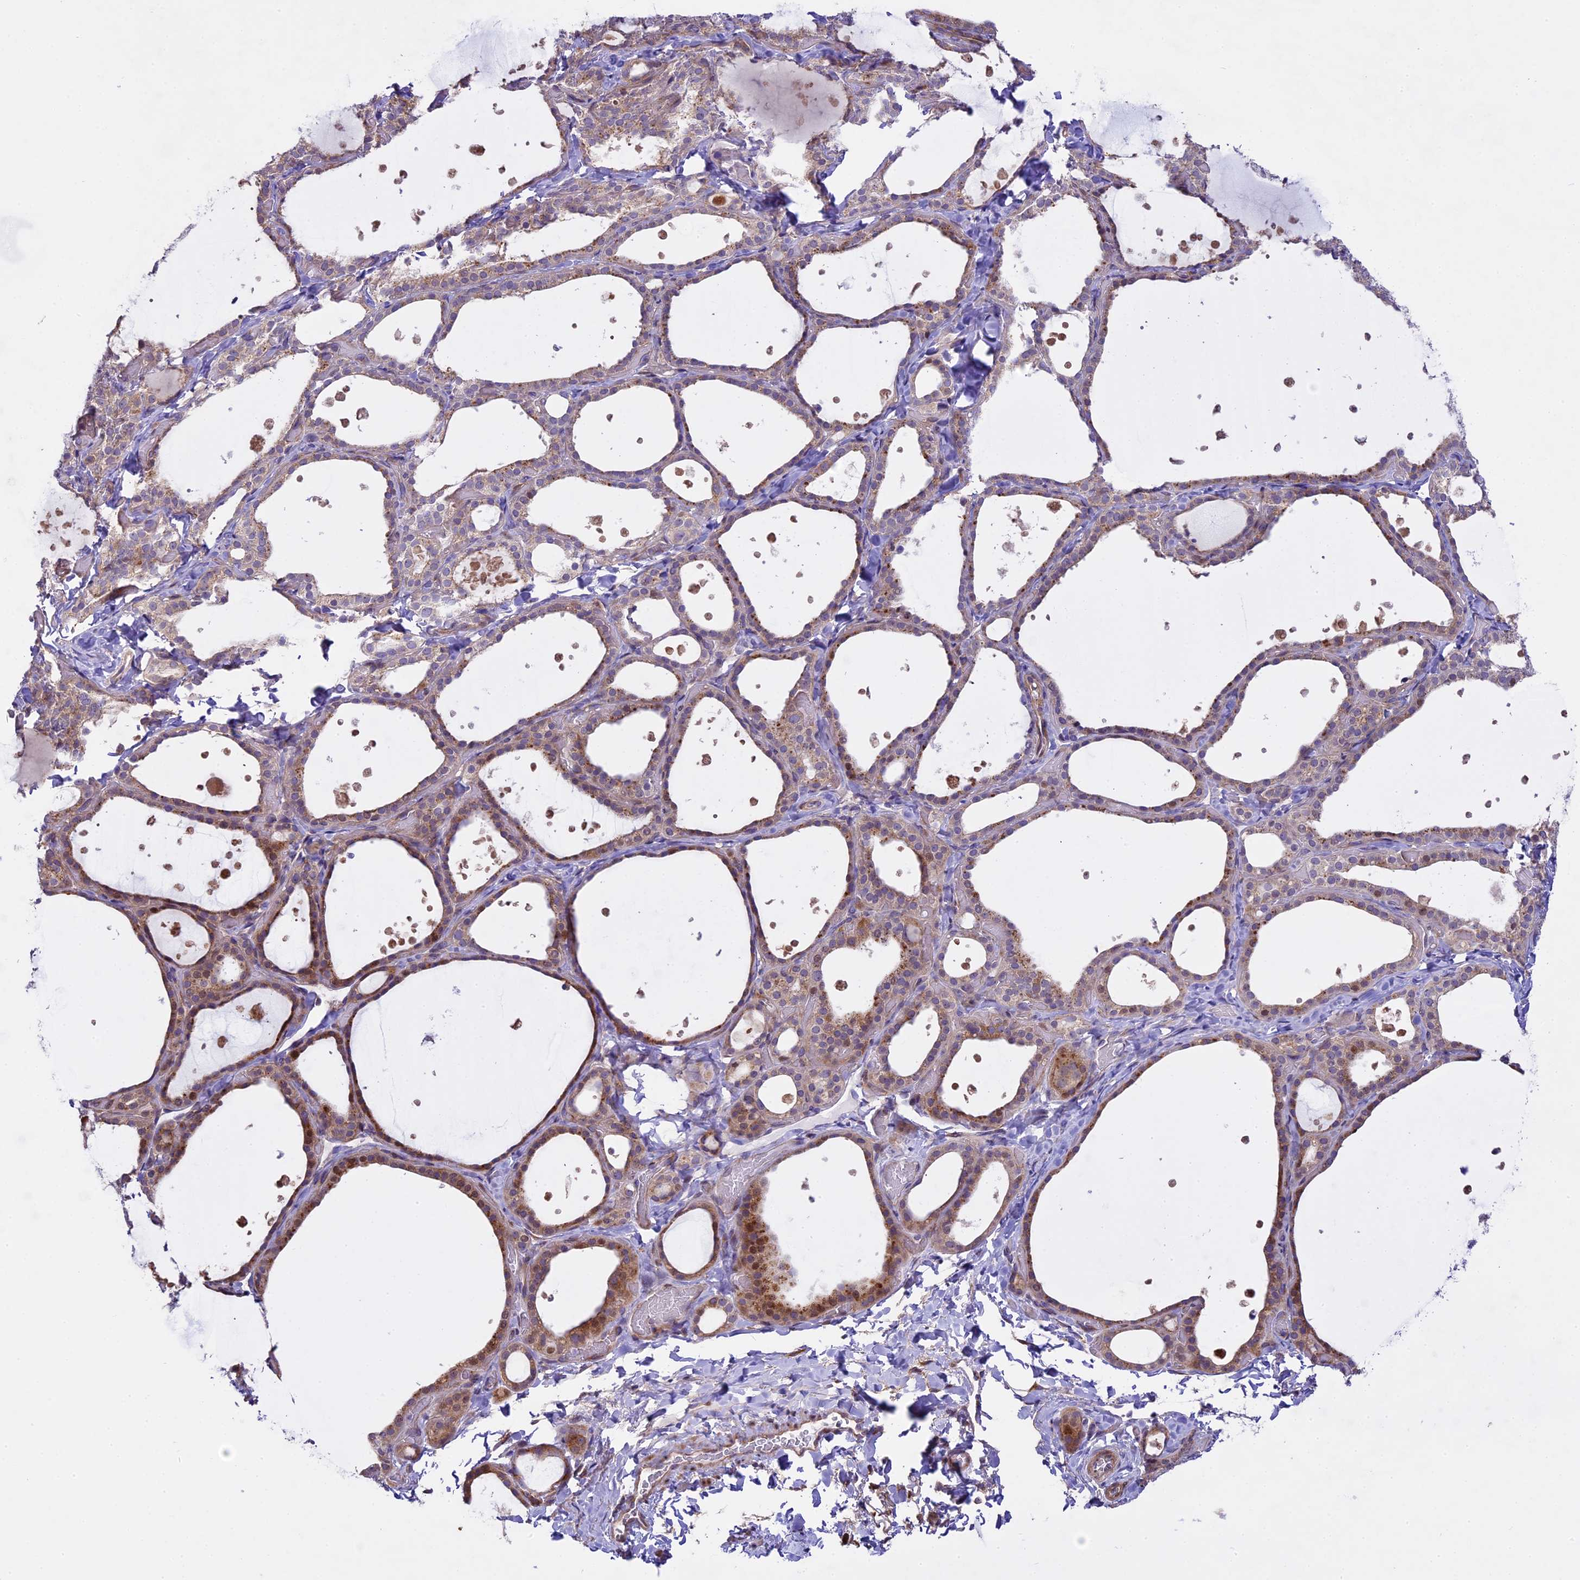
{"staining": {"intensity": "moderate", "quantity": "<25%", "location": "cytoplasmic/membranous,nuclear"}, "tissue": "thyroid gland", "cell_type": "Glandular cells", "image_type": "normal", "snomed": [{"axis": "morphology", "description": "Normal tissue, NOS"}, {"axis": "topography", "description": "Thyroid gland"}], "caption": "Benign thyroid gland displays moderate cytoplasmic/membranous,nuclear staining in about <25% of glandular cells.", "gene": "SPIRE1", "patient": {"sex": "female", "age": 44}}